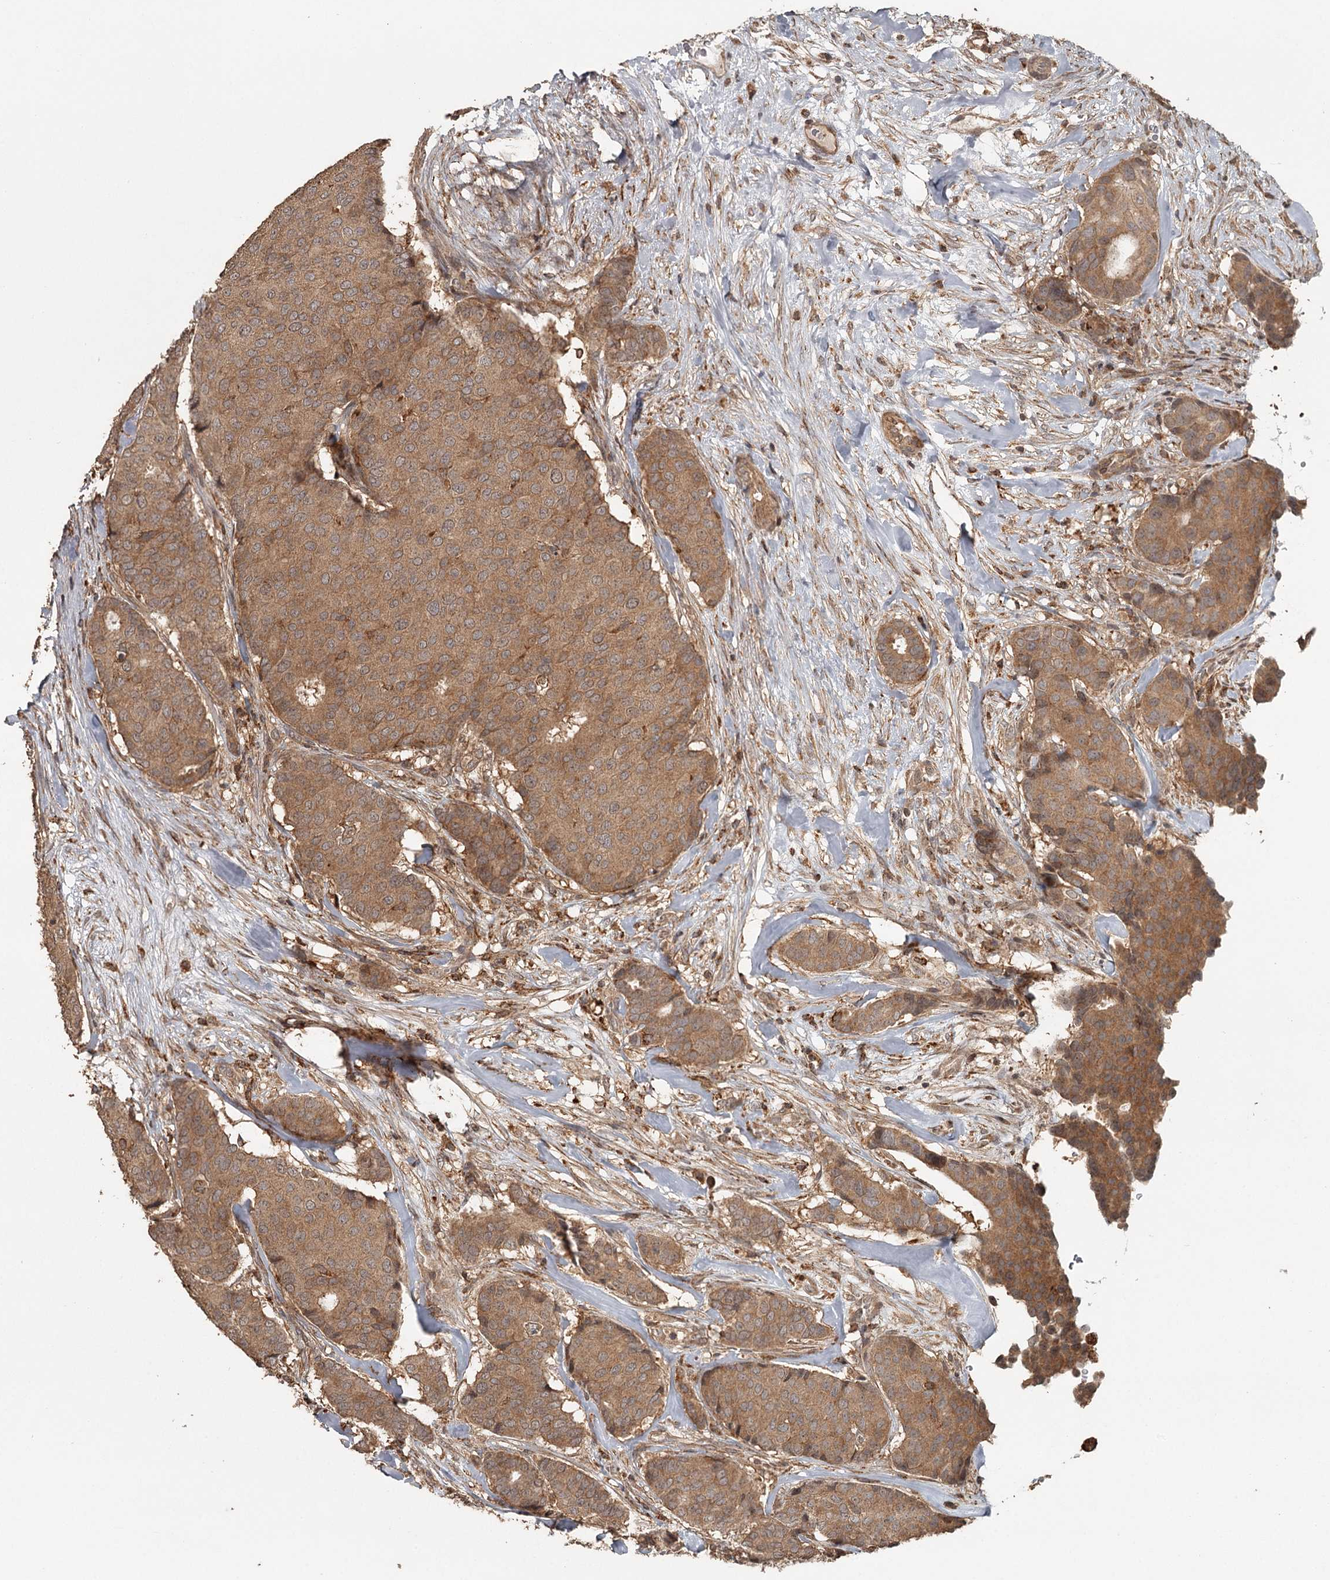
{"staining": {"intensity": "moderate", "quantity": ">75%", "location": "cytoplasmic/membranous"}, "tissue": "breast cancer", "cell_type": "Tumor cells", "image_type": "cancer", "snomed": [{"axis": "morphology", "description": "Duct carcinoma"}, {"axis": "topography", "description": "Breast"}], "caption": "Human breast cancer stained for a protein (brown) displays moderate cytoplasmic/membranous positive positivity in approximately >75% of tumor cells.", "gene": "FAXC", "patient": {"sex": "female", "age": 75}}